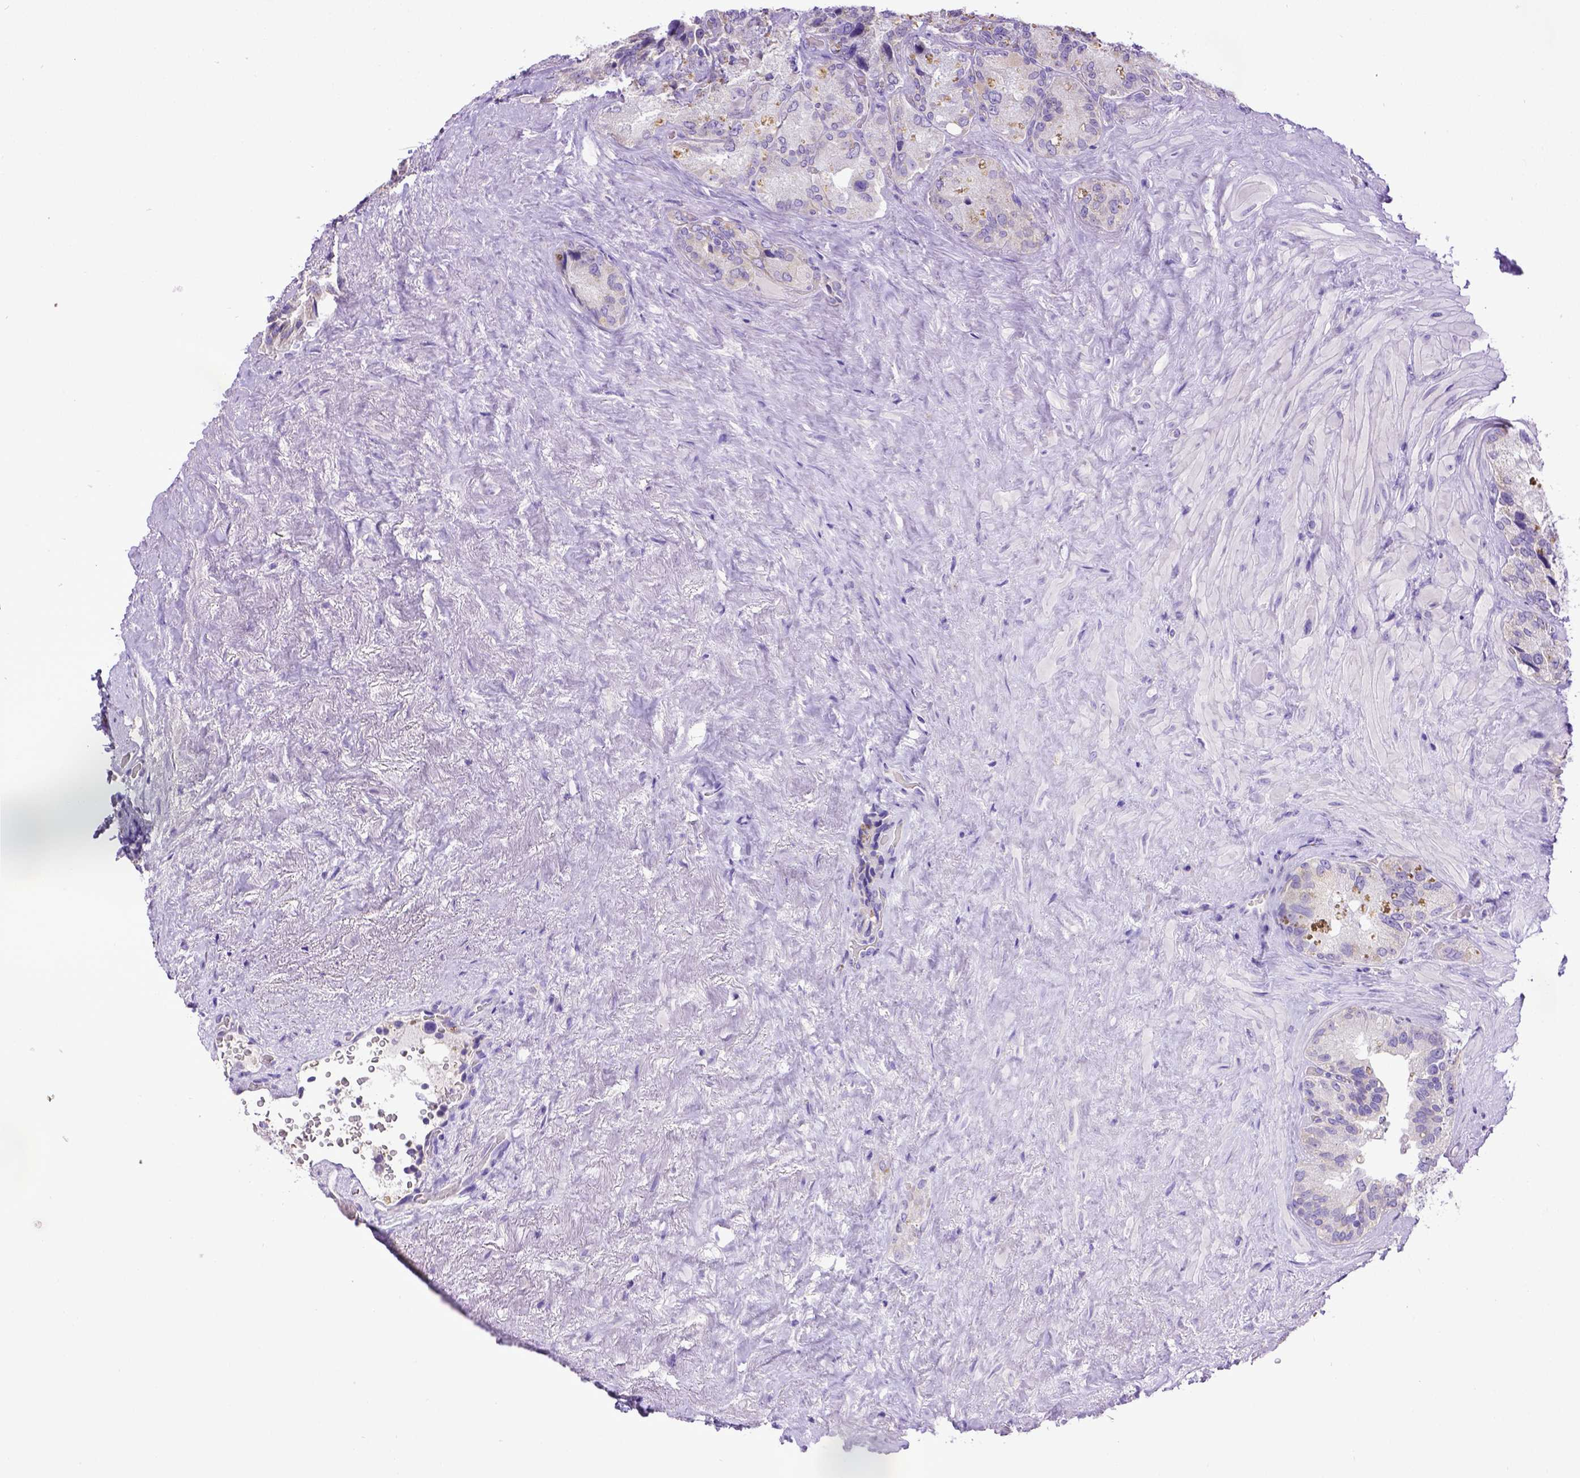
{"staining": {"intensity": "negative", "quantity": "none", "location": "none"}, "tissue": "seminal vesicle", "cell_type": "Glandular cells", "image_type": "normal", "snomed": [{"axis": "morphology", "description": "Normal tissue, NOS"}, {"axis": "topography", "description": "Seminal veicle"}], "caption": "Immunohistochemistry (IHC) micrograph of benign seminal vesicle: seminal vesicle stained with DAB exhibits no significant protein expression in glandular cells. Brightfield microscopy of immunohistochemistry (IHC) stained with DAB (3,3'-diaminobenzidine) (brown) and hematoxylin (blue), captured at high magnification.", "gene": "SPEF1", "patient": {"sex": "male", "age": 69}}